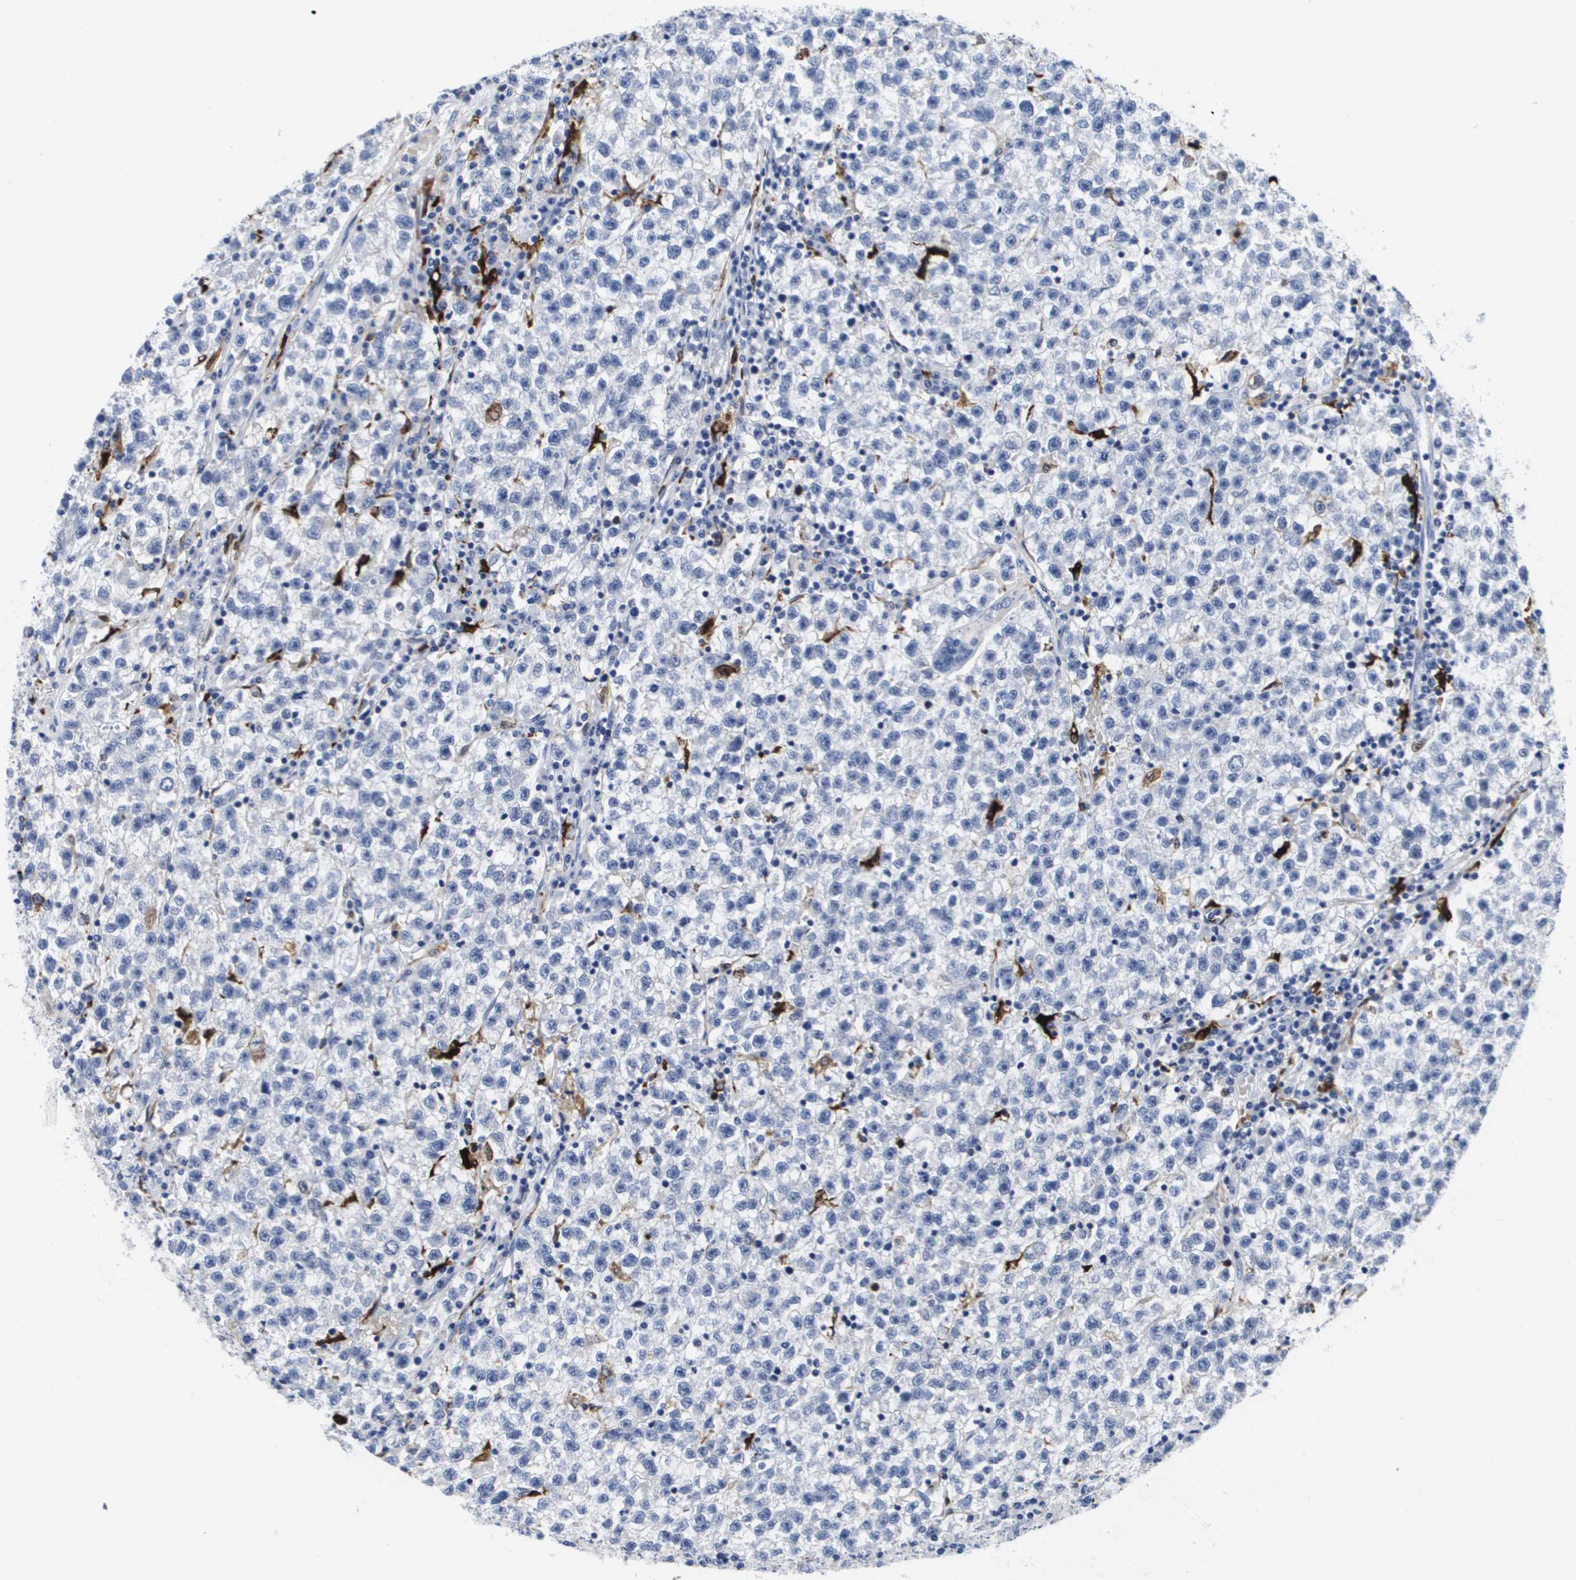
{"staining": {"intensity": "negative", "quantity": "none", "location": "none"}, "tissue": "testis cancer", "cell_type": "Tumor cells", "image_type": "cancer", "snomed": [{"axis": "morphology", "description": "Seminoma, NOS"}, {"axis": "topography", "description": "Testis"}], "caption": "Immunohistochemical staining of testis cancer displays no significant positivity in tumor cells.", "gene": "HMOX1", "patient": {"sex": "male", "age": 22}}